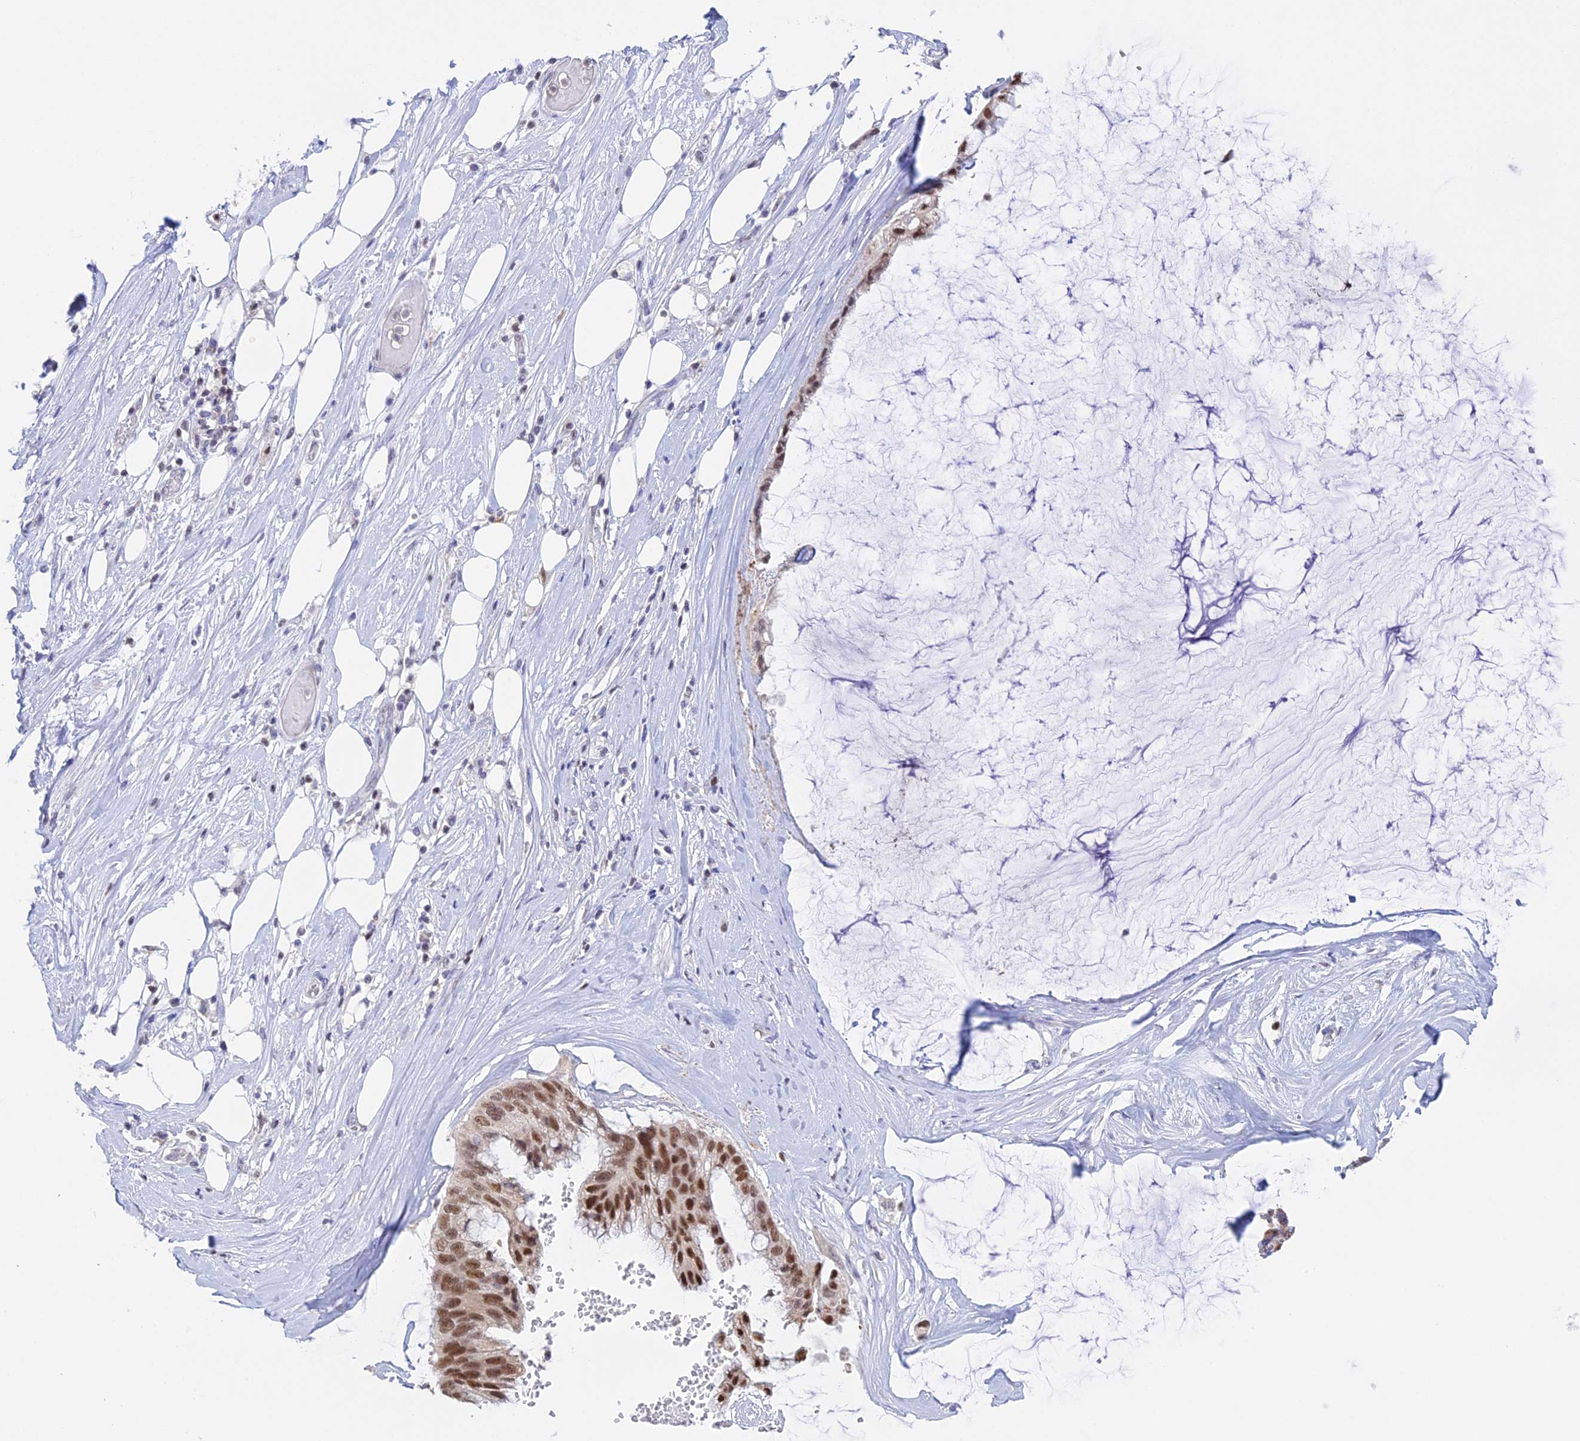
{"staining": {"intensity": "moderate", "quantity": ">75%", "location": "nuclear"}, "tissue": "ovarian cancer", "cell_type": "Tumor cells", "image_type": "cancer", "snomed": [{"axis": "morphology", "description": "Cystadenocarcinoma, mucinous, NOS"}, {"axis": "topography", "description": "Ovary"}], "caption": "There is medium levels of moderate nuclear expression in tumor cells of ovarian cancer, as demonstrated by immunohistochemical staining (brown color).", "gene": "IZUMO2", "patient": {"sex": "female", "age": 39}}